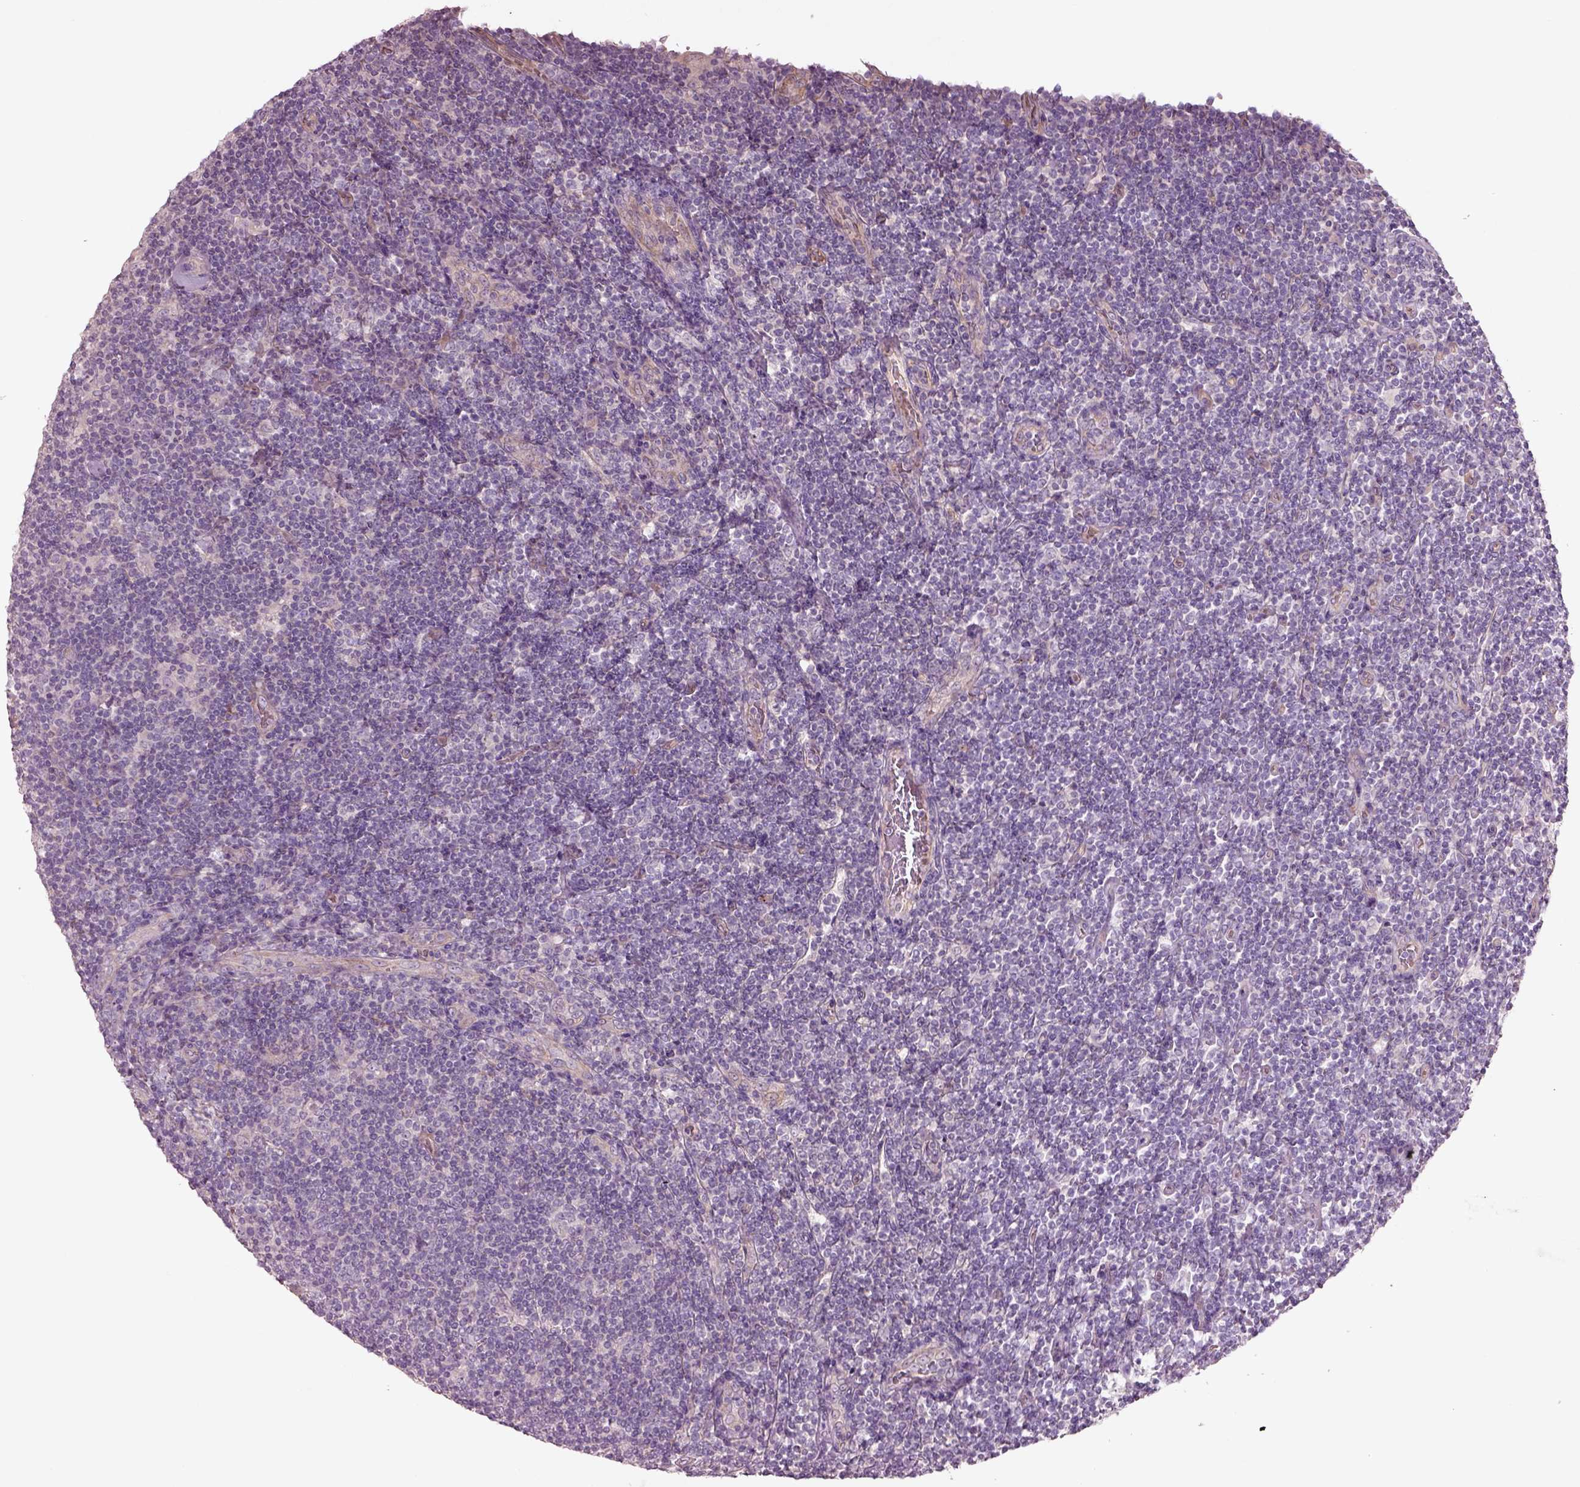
{"staining": {"intensity": "negative", "quantity": "none", "location": "none"}, "tissue": "lymphoma", "cell_type": "Tumor cells", "image_type": "cancer", "snomed": [{"axis": "morphology", "description": "Hodgkin's disease, NOS"}, {"axis": "topography", "description": "Lymph node"}], "caption": "Immunohistochemistry of human Hodgkin's disease shows no positivity in tumor cells. The staining is performed using DAB brown chromogen with nuclei counter-stained in using hematoxylin.", "gene": "DUOXA2", "patient": {"sex": "male", "age": 40}}